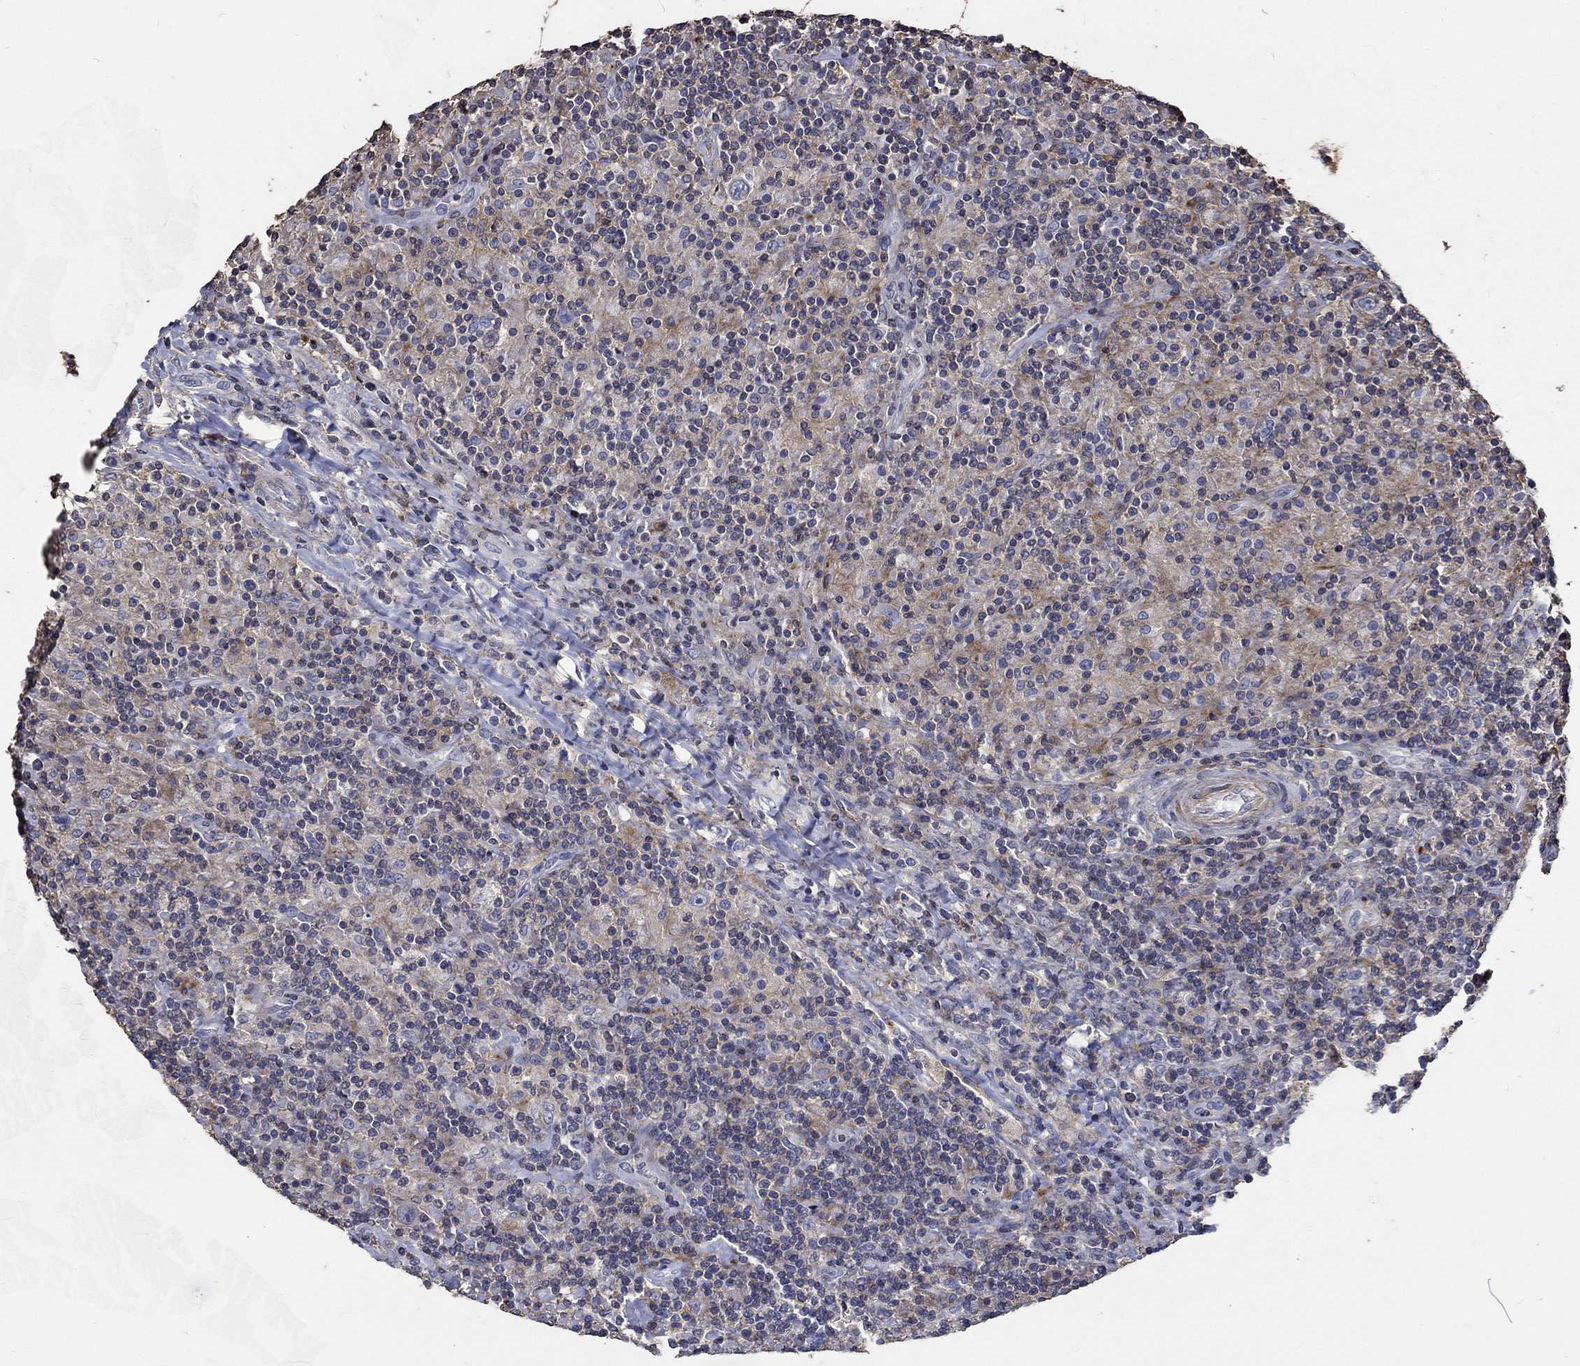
{"staining": {"intensity": "negative", "quantity": "none", "location": "none"}, "tissue": "lymphoma", "cell_type": "Tumor cells", "image_type": "cancer", "snomed": [{"axis": "morphology", "description": "Hodgkin's disease, NOS"}, {"axis": "topography", "description": "Lymph node"}], "caption": "Tumor cells are negative for brown protein staining in Hodgkin's disease.", "gene": "TNFAIP8L3", "patient": {"sex": "male", "age": 70}}